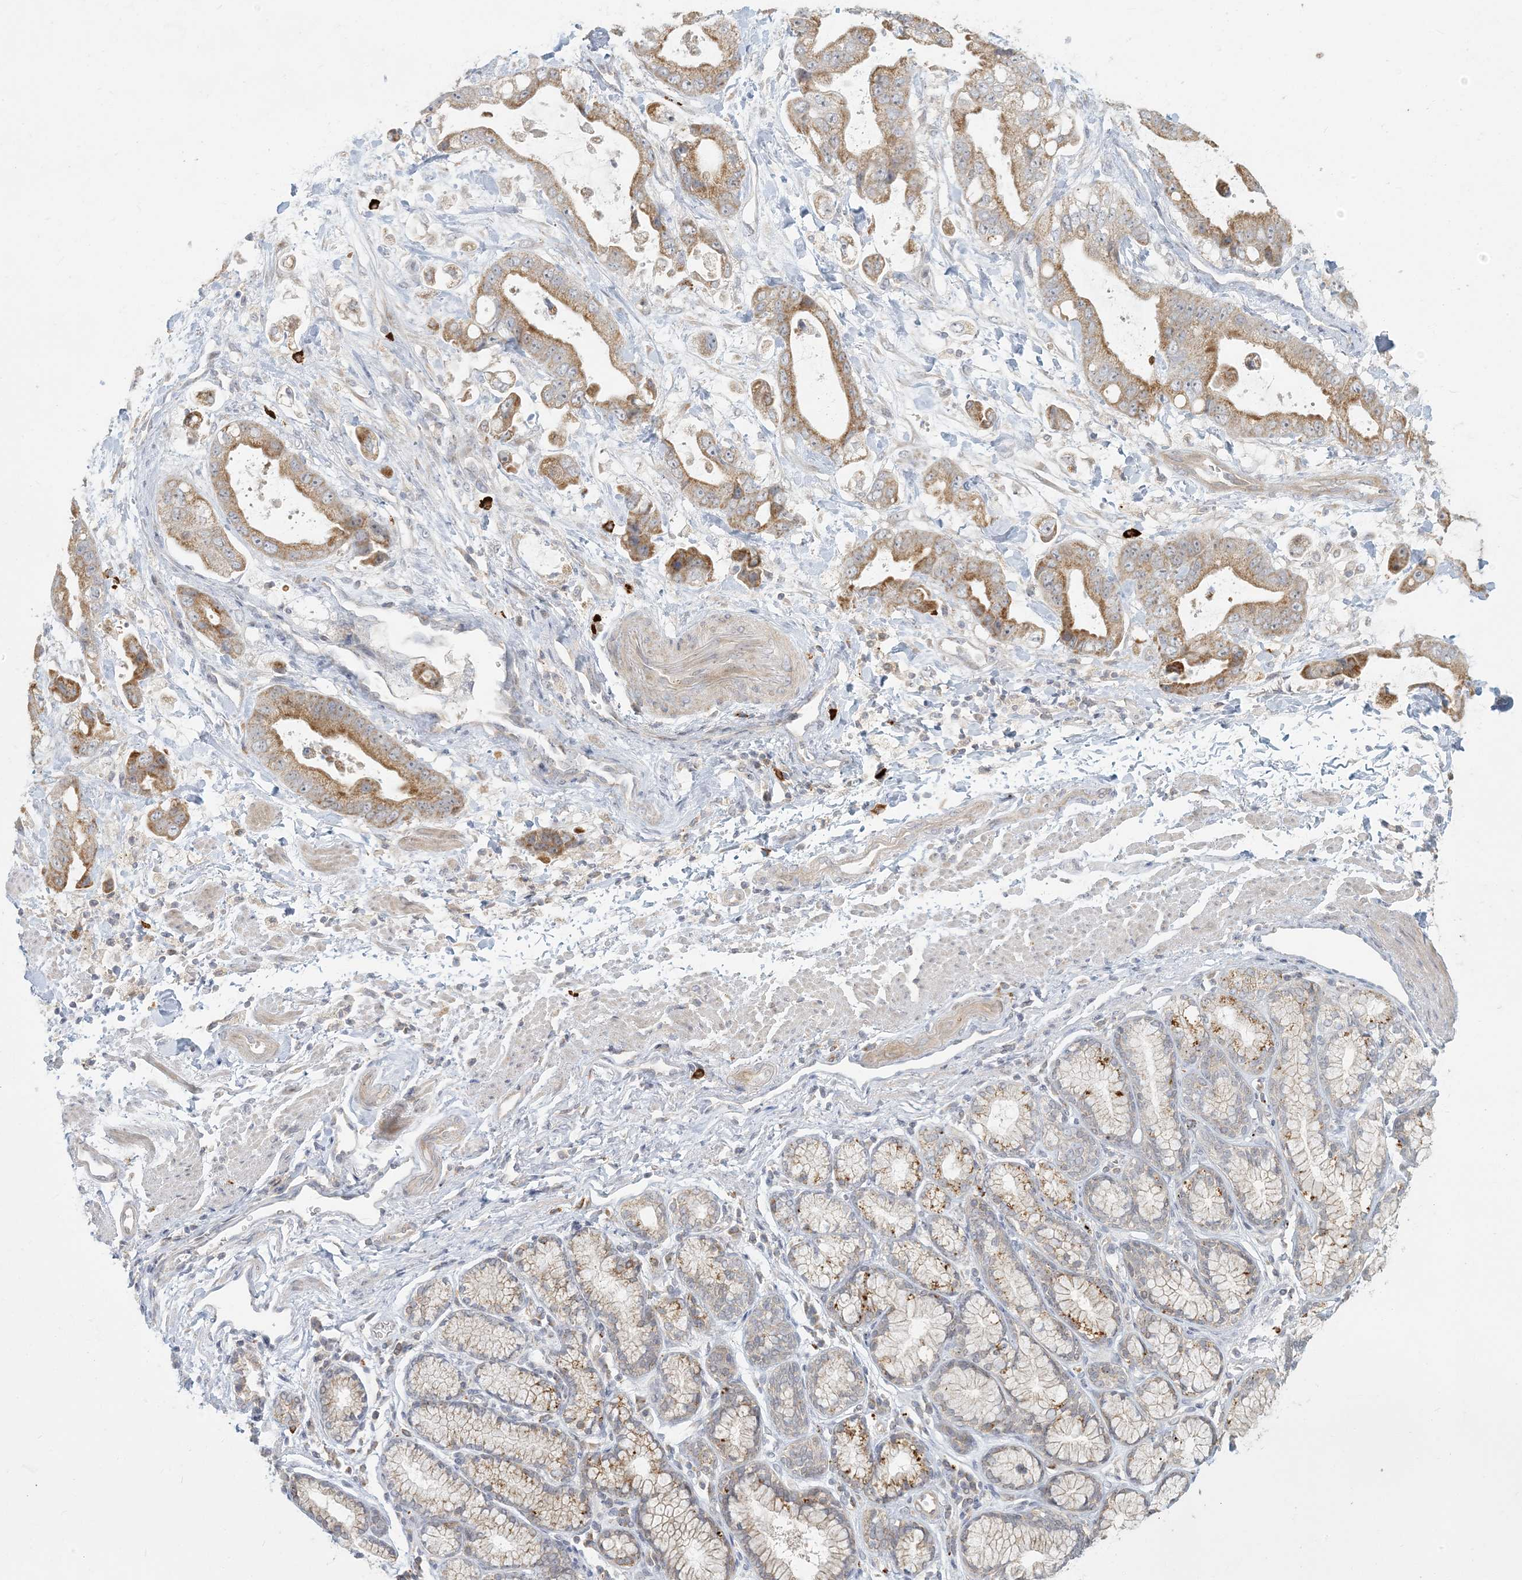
{"staining": {"intensity": "moderate", "quantity": ">75%", "location": "cytoplasmic/membranous"}, "tissue": "stomach cancer", "cell_type": "Tumor cells", "image_type": "cancer", "snomed": [{"axis": "morphology", "description": "Adenocarcinoma, NOS"}, {"axis": "topography", "description": "Stomach"}], "caption": "The histopathology image shows a brown stain indicating the presence of a protein in the cytoplasmic/membranous of tumor cells in stomach adenocarcinoma. The staining was performed using DAB to visualize the protein expression in brown, while the nuclei were stained in blue with hematoxylin (Magnification: 20x).", "gene": "MCAT", "patient": {"sex": "male", "age": 62}}